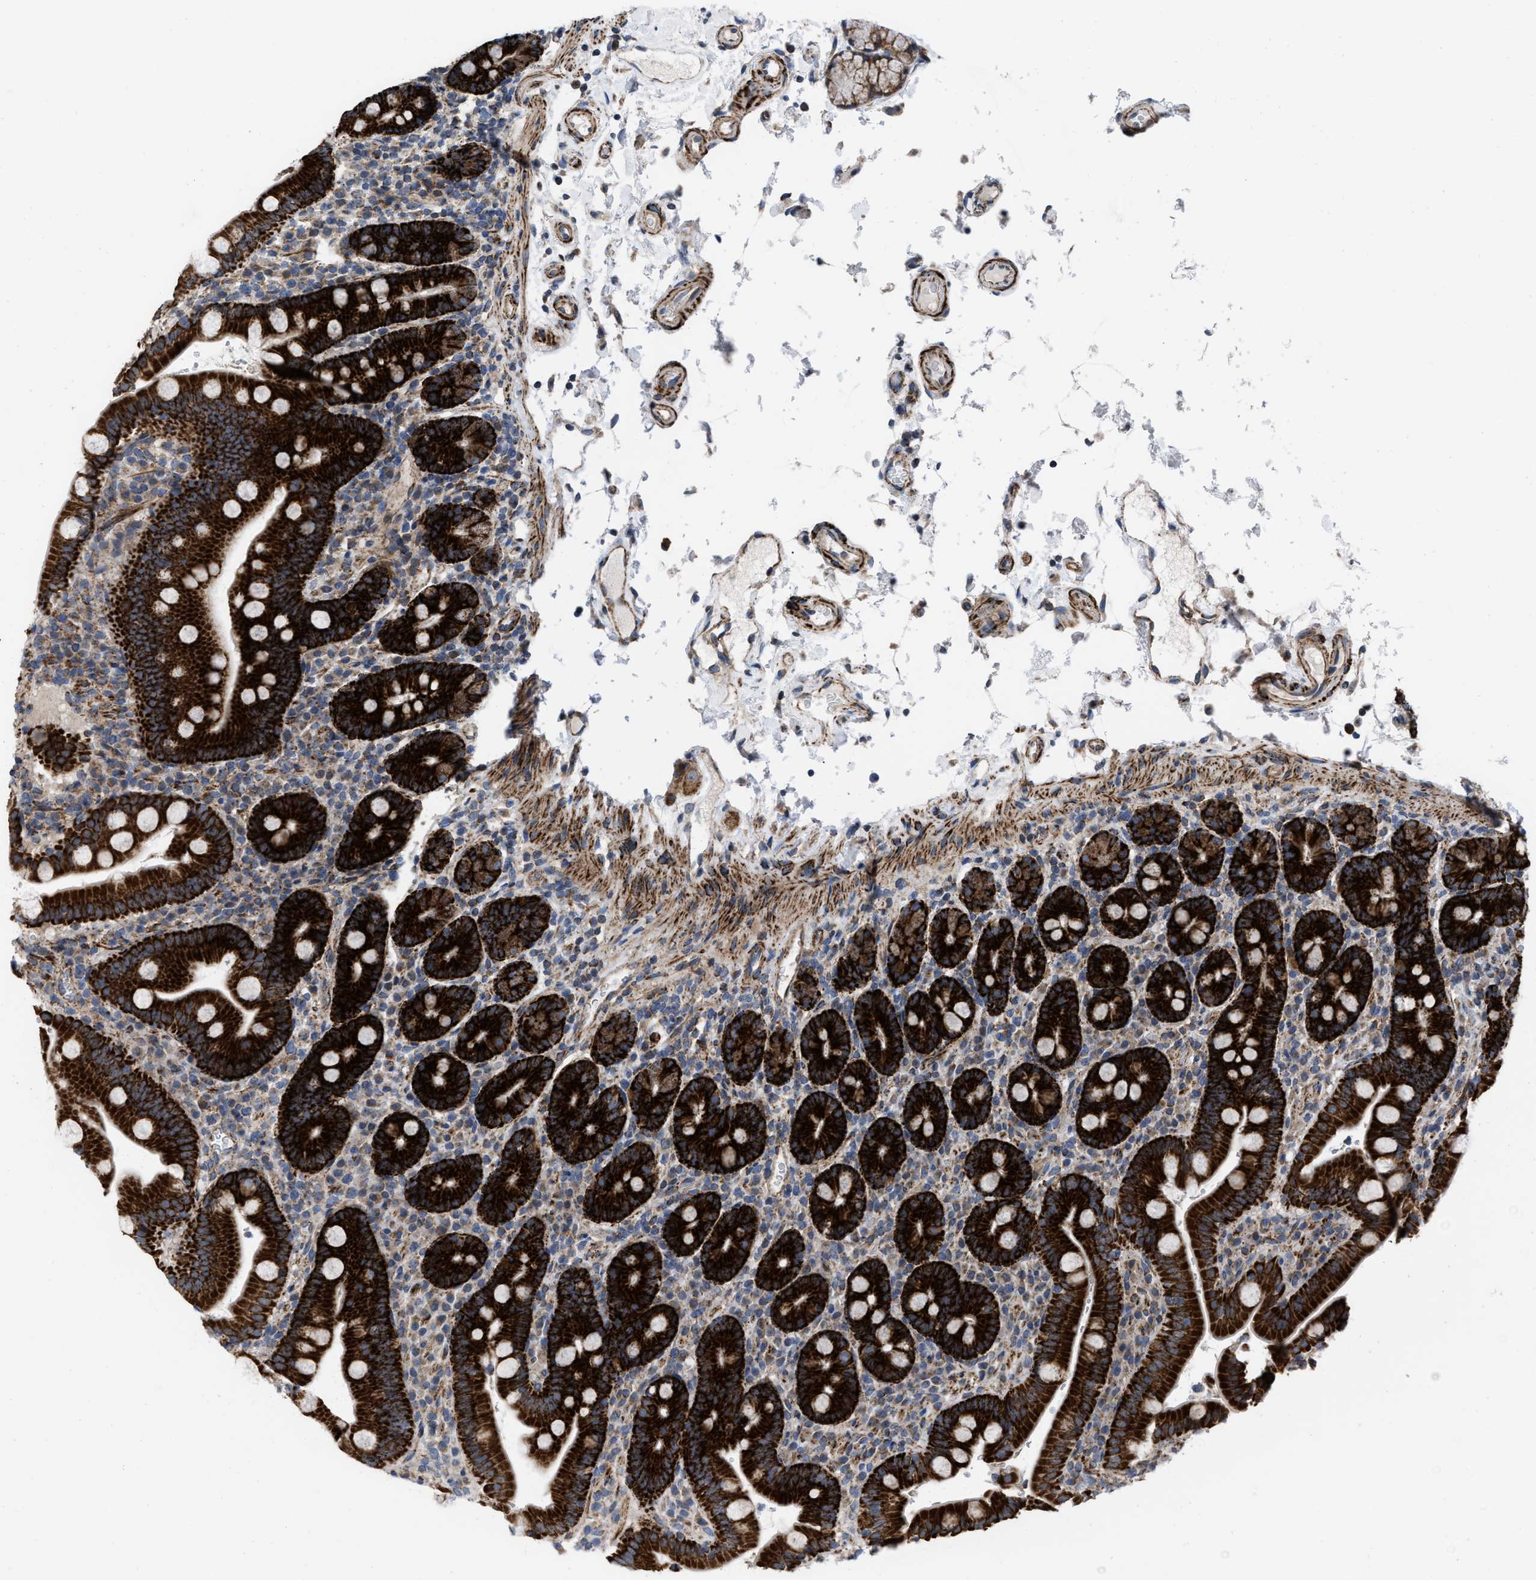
{"staining": {"intensity": "strong", "quantity": ">75%", "location": "cytoplasmic/membranous"}, "tissue": "duodenum", "cell_type": "Glandular cells", "image_type": "normal", "snomed": [{"axis": "morphology", "description": "Normal tissue, NOS"}, {"axis": "topography", "description": "Small intestine, NOS"}], "caption": "Immunohistochemical staining of benign duodenum reveals >75% levels of strong cytoplasmic/membranous protein staining in approximately >75% of glandular cells.", "gene": "AKAP1", "patient": {"sex": "female", "age": 71}}